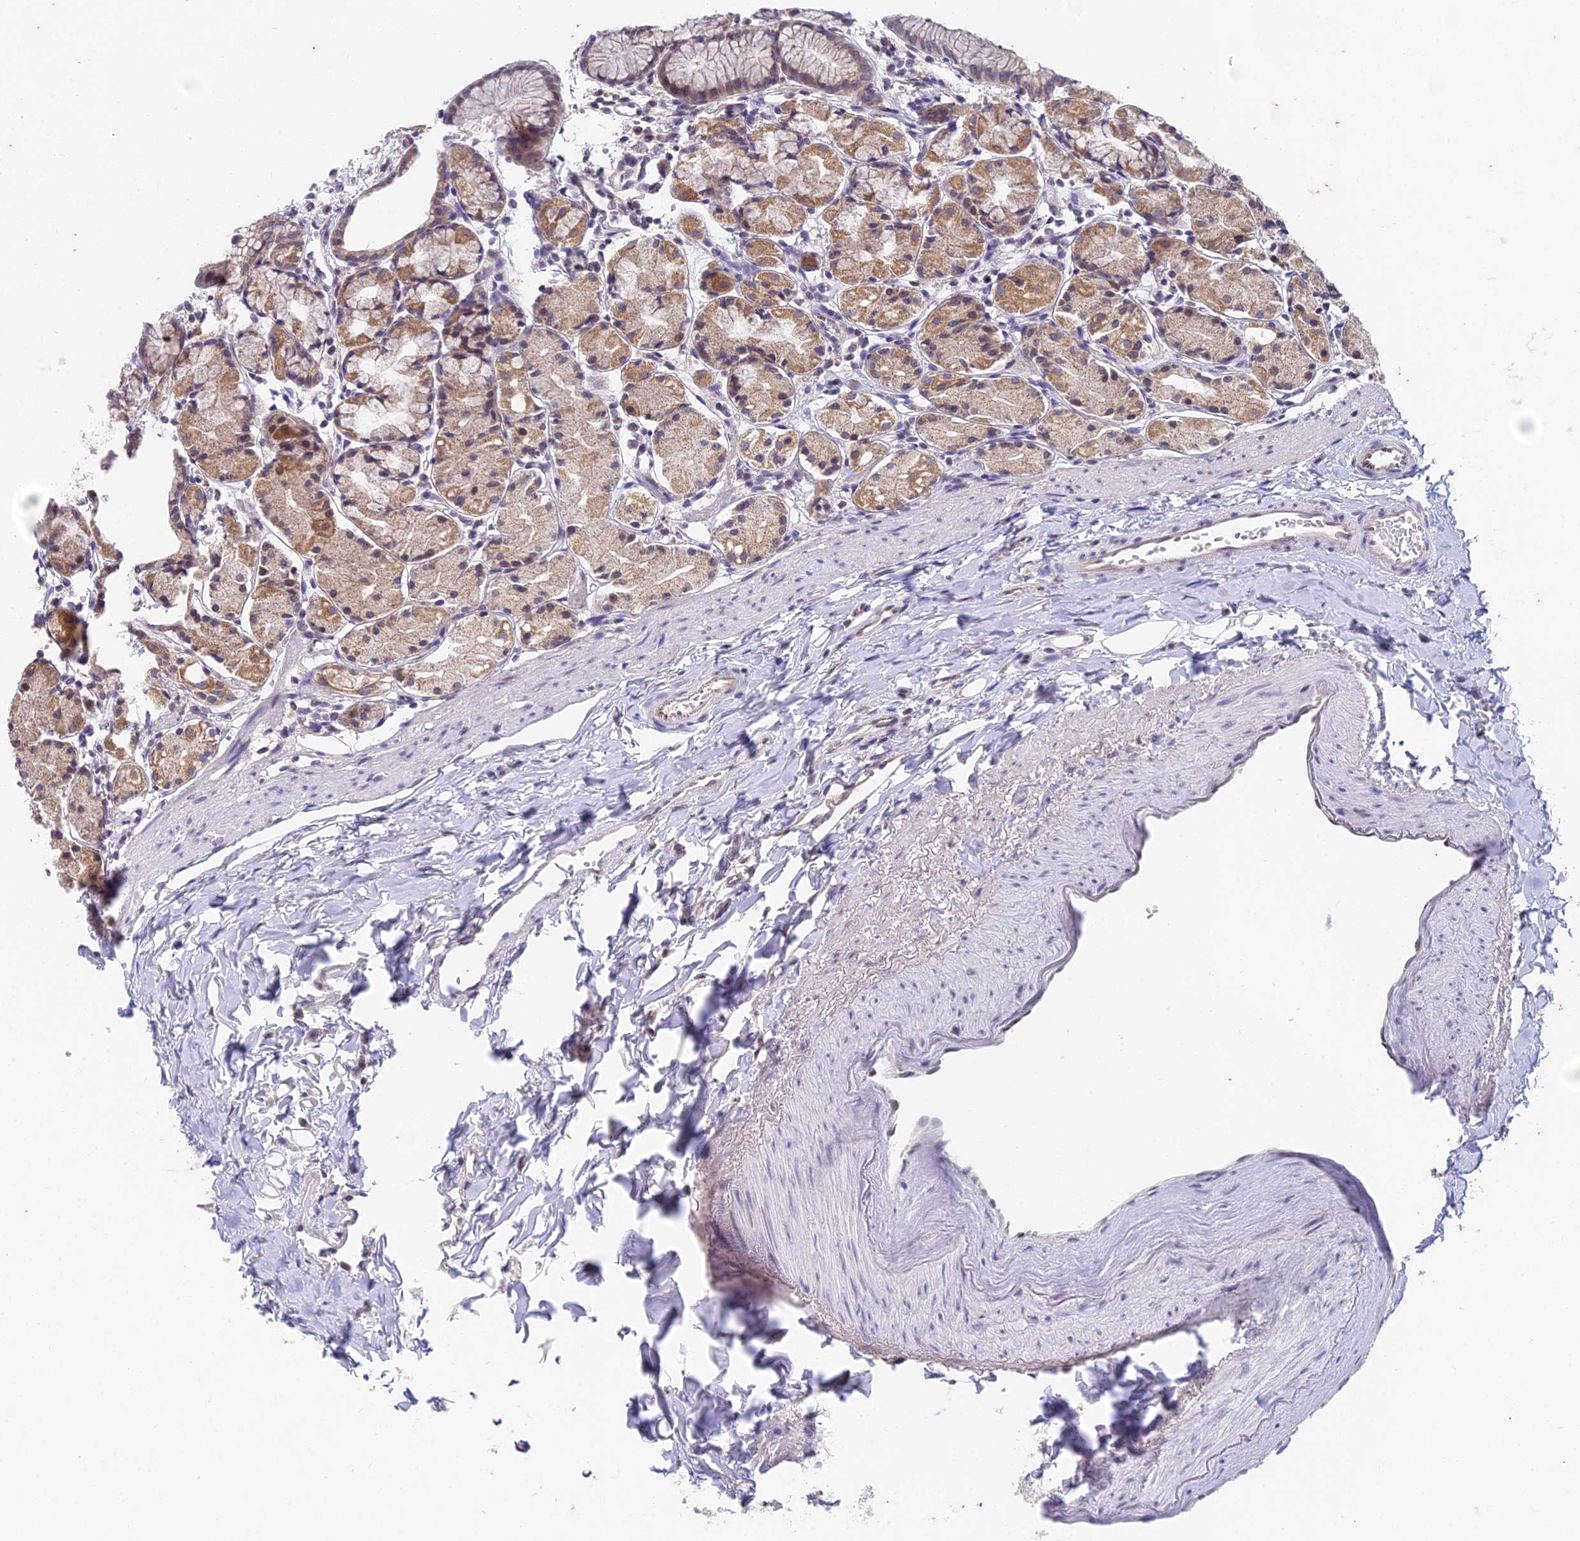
{"staining": {"intensity": "moderate", "quantity": "25%-75%", "location": "cytoplasmic/membranous"}, "tissue": "stomach", "cell_type": "Glandular cells", "image_type": "normal", "snomed": [{"axis": "morphology", "description": "Normal tissue, NOS"}, {"axis": "topography", "description": "Stomach, upper"}], "caption": "Immunohistochemistry (IHC) of unremarkable stomach exhibits medium levels of moderate cytoplasmic/membranous staining in approximately 25%-75% of glandular cells. (Brightfield microscopy of DAB IHC at high magnification).", "gene": "EEF2KMT", "patient": {"sex": "male", "age": 47}}